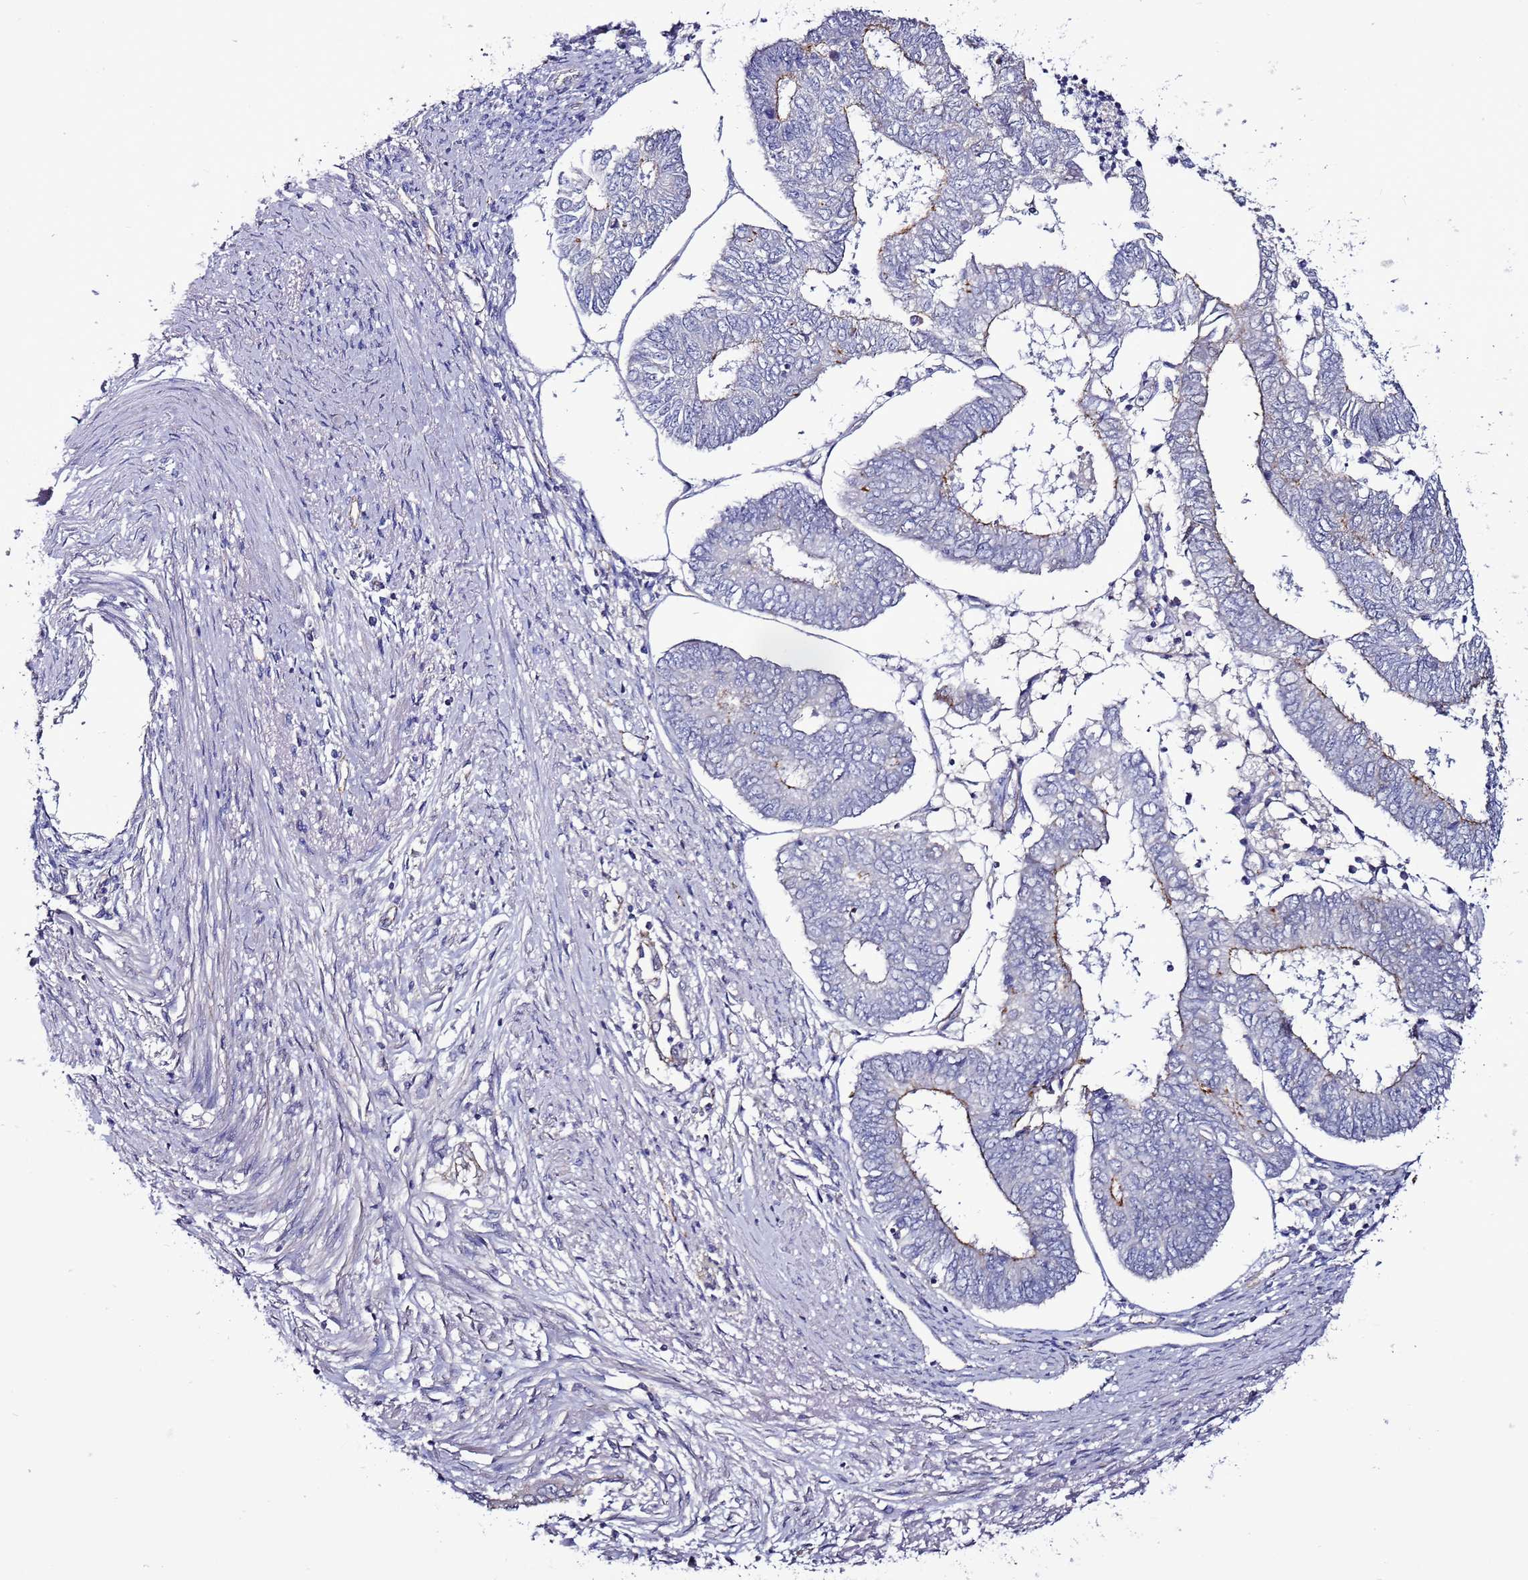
{"staining": {"intensity": "weak", "quantity": "<25%", "location": "cytoplasmic/membranous"}, "tissue": "endometrial cancer", "cell_type": "Tumor cells", "image_type": "cancer", "snomed": [{"axis": "morphology", "description": "Adenocarcinoma, NOS"}, {"axis": "topography", "description": "Endometrium"}], "caption": "There is no significant staining in tumor cells of adenocarcinoma (endometrial). (DAB immunohistochemistry with hematoxylin counter stain).", "gene": "TENM3", "patient": {"sex": "female", "age": 68}}